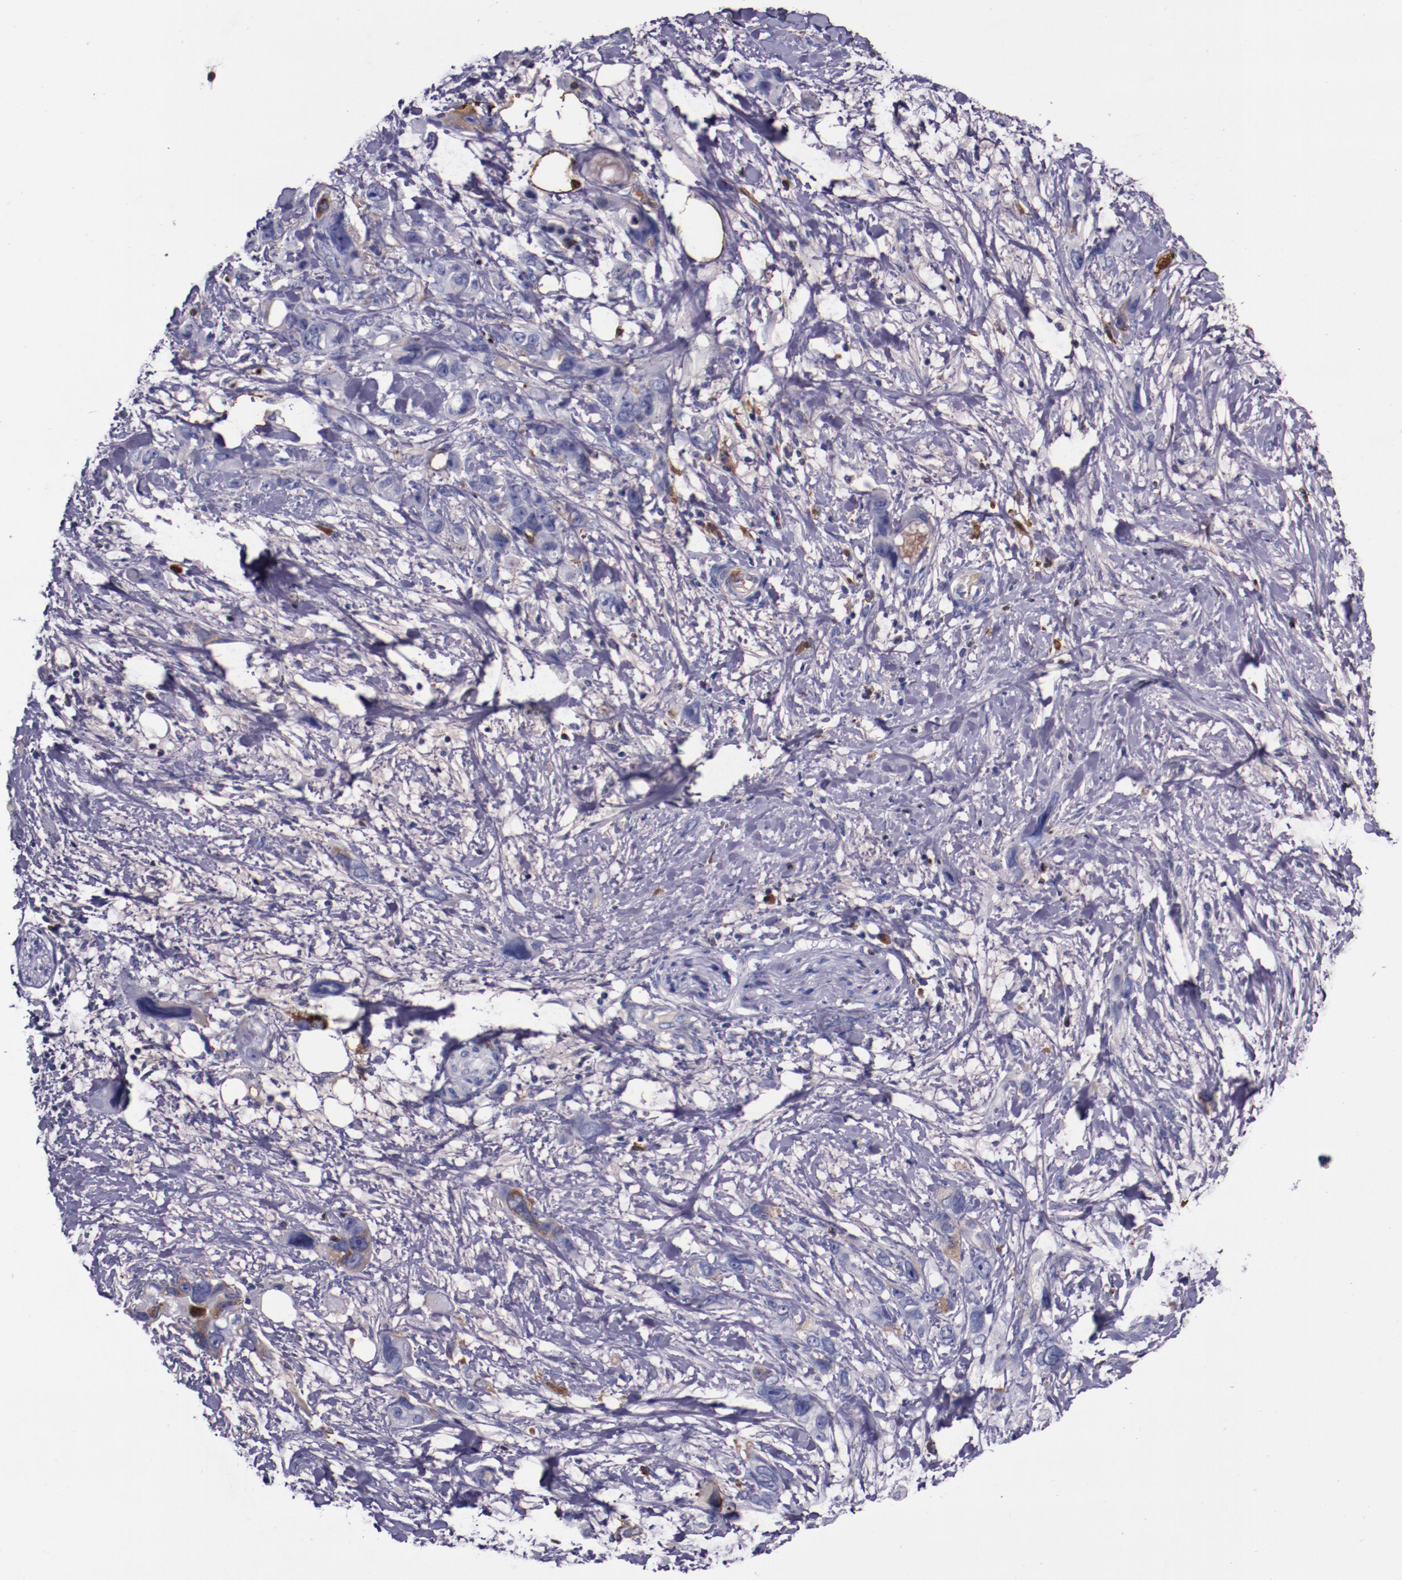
{"staining": {"intensity": "negative", "quantity": "none", "location": "none"}, "tissue": "stomach cancer", "cell_type": "Tumor cells", "image_type": "cancer", "snomed": [{"axis": "morphology", "description": "Adenocarcinoma, NOS"}, {"axis": "topography", "description": "Stomach, upper"}], "caption": "There is no significant positivity in tumor cells of stomach cancer (adenocarcinoma).", "gene": "APOH", "patient": {"sex": "male", "age": 47}}